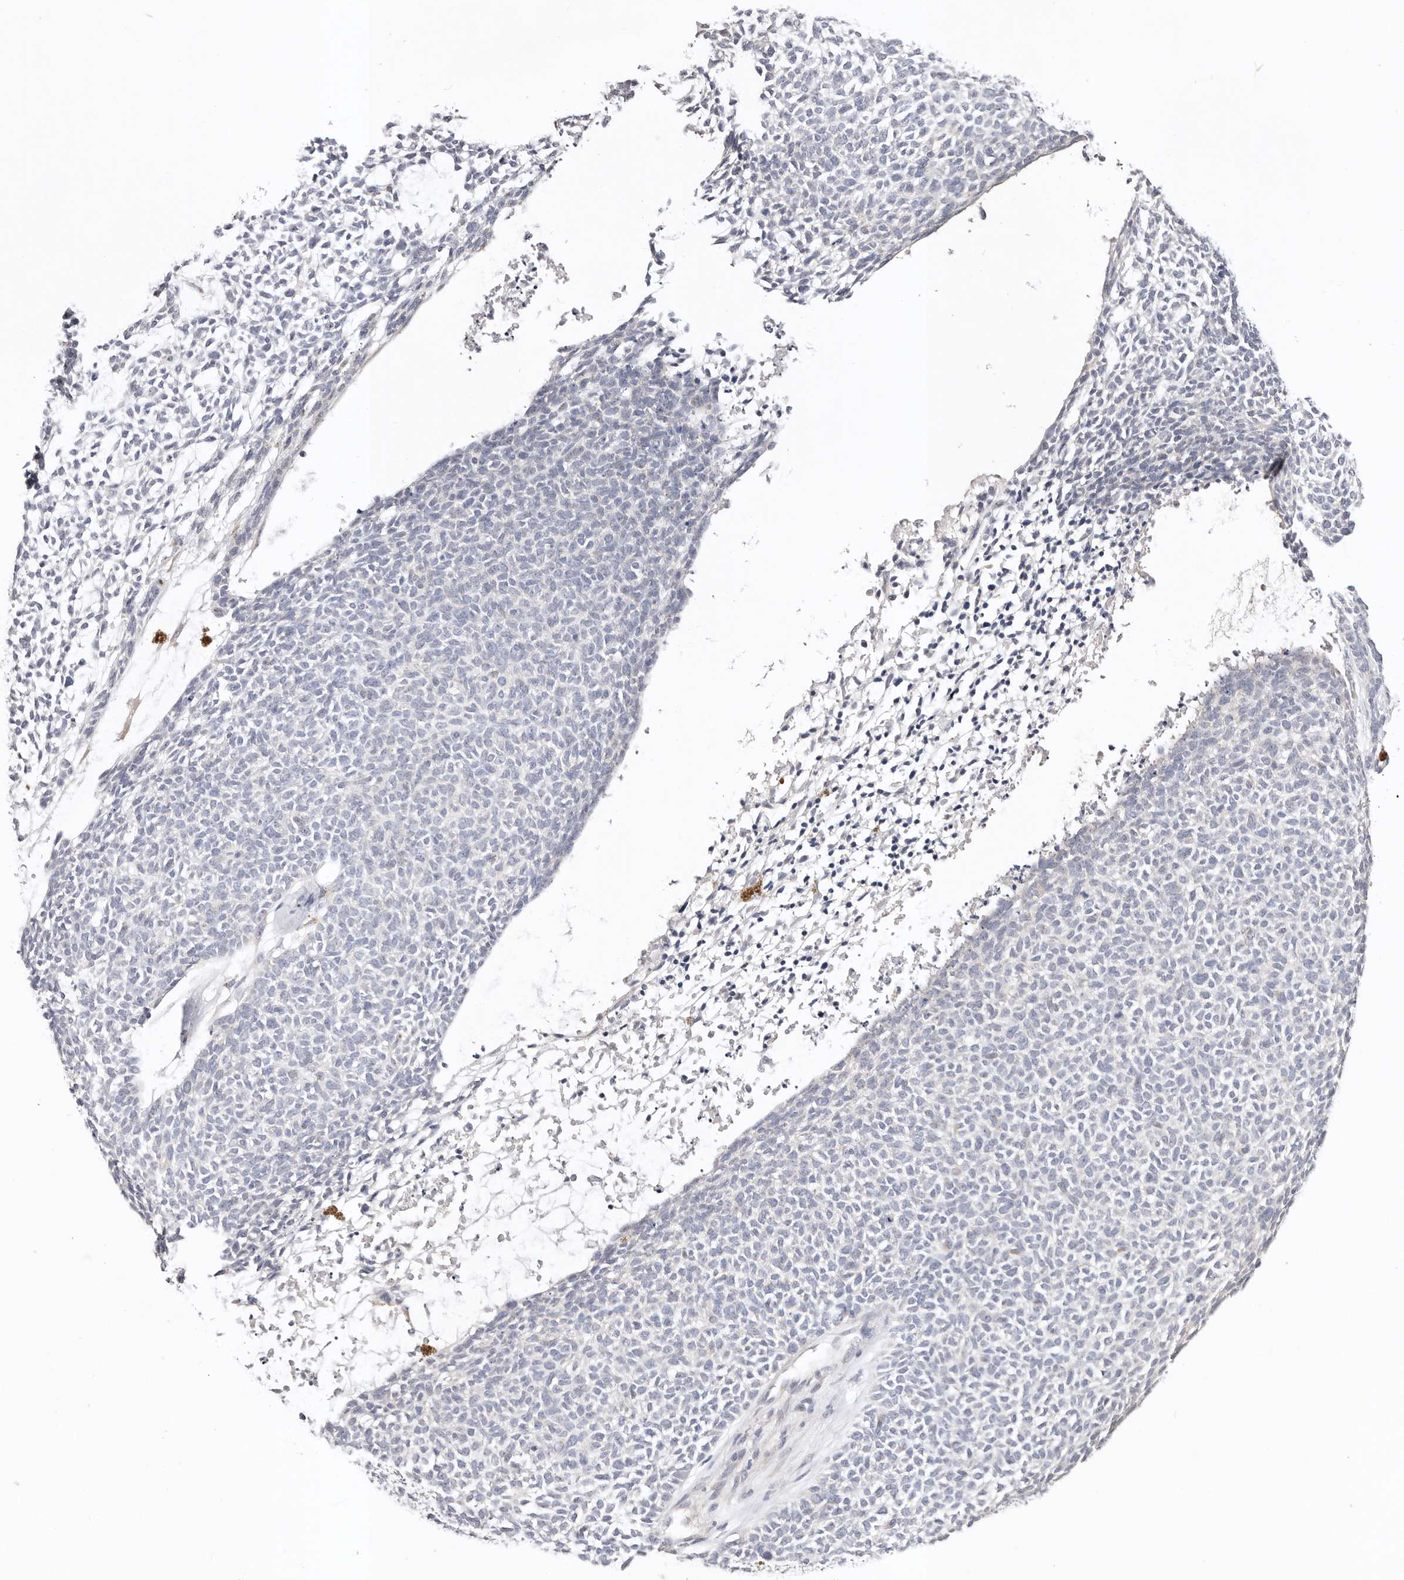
{"staining": {"intensity": "negative", "quantity": "none", "location": "none"}, "tissue": "skin cancer", "cell_type": "Tumor cells", "image_type": "cancer", "snomed": [{"axis": "morphology", "description": "Basal cell carcinoma"}, {"axis": "topography", "description": "Skin"}], "caption": "DAB (3,3'-diaminobenzidine) immunohistochemical staining of human basal cell carcinoma (skin) displays no significant staining in tumor cells.", "gene": "DNASE1", "patient": {"sex": "female", "age": 84}}